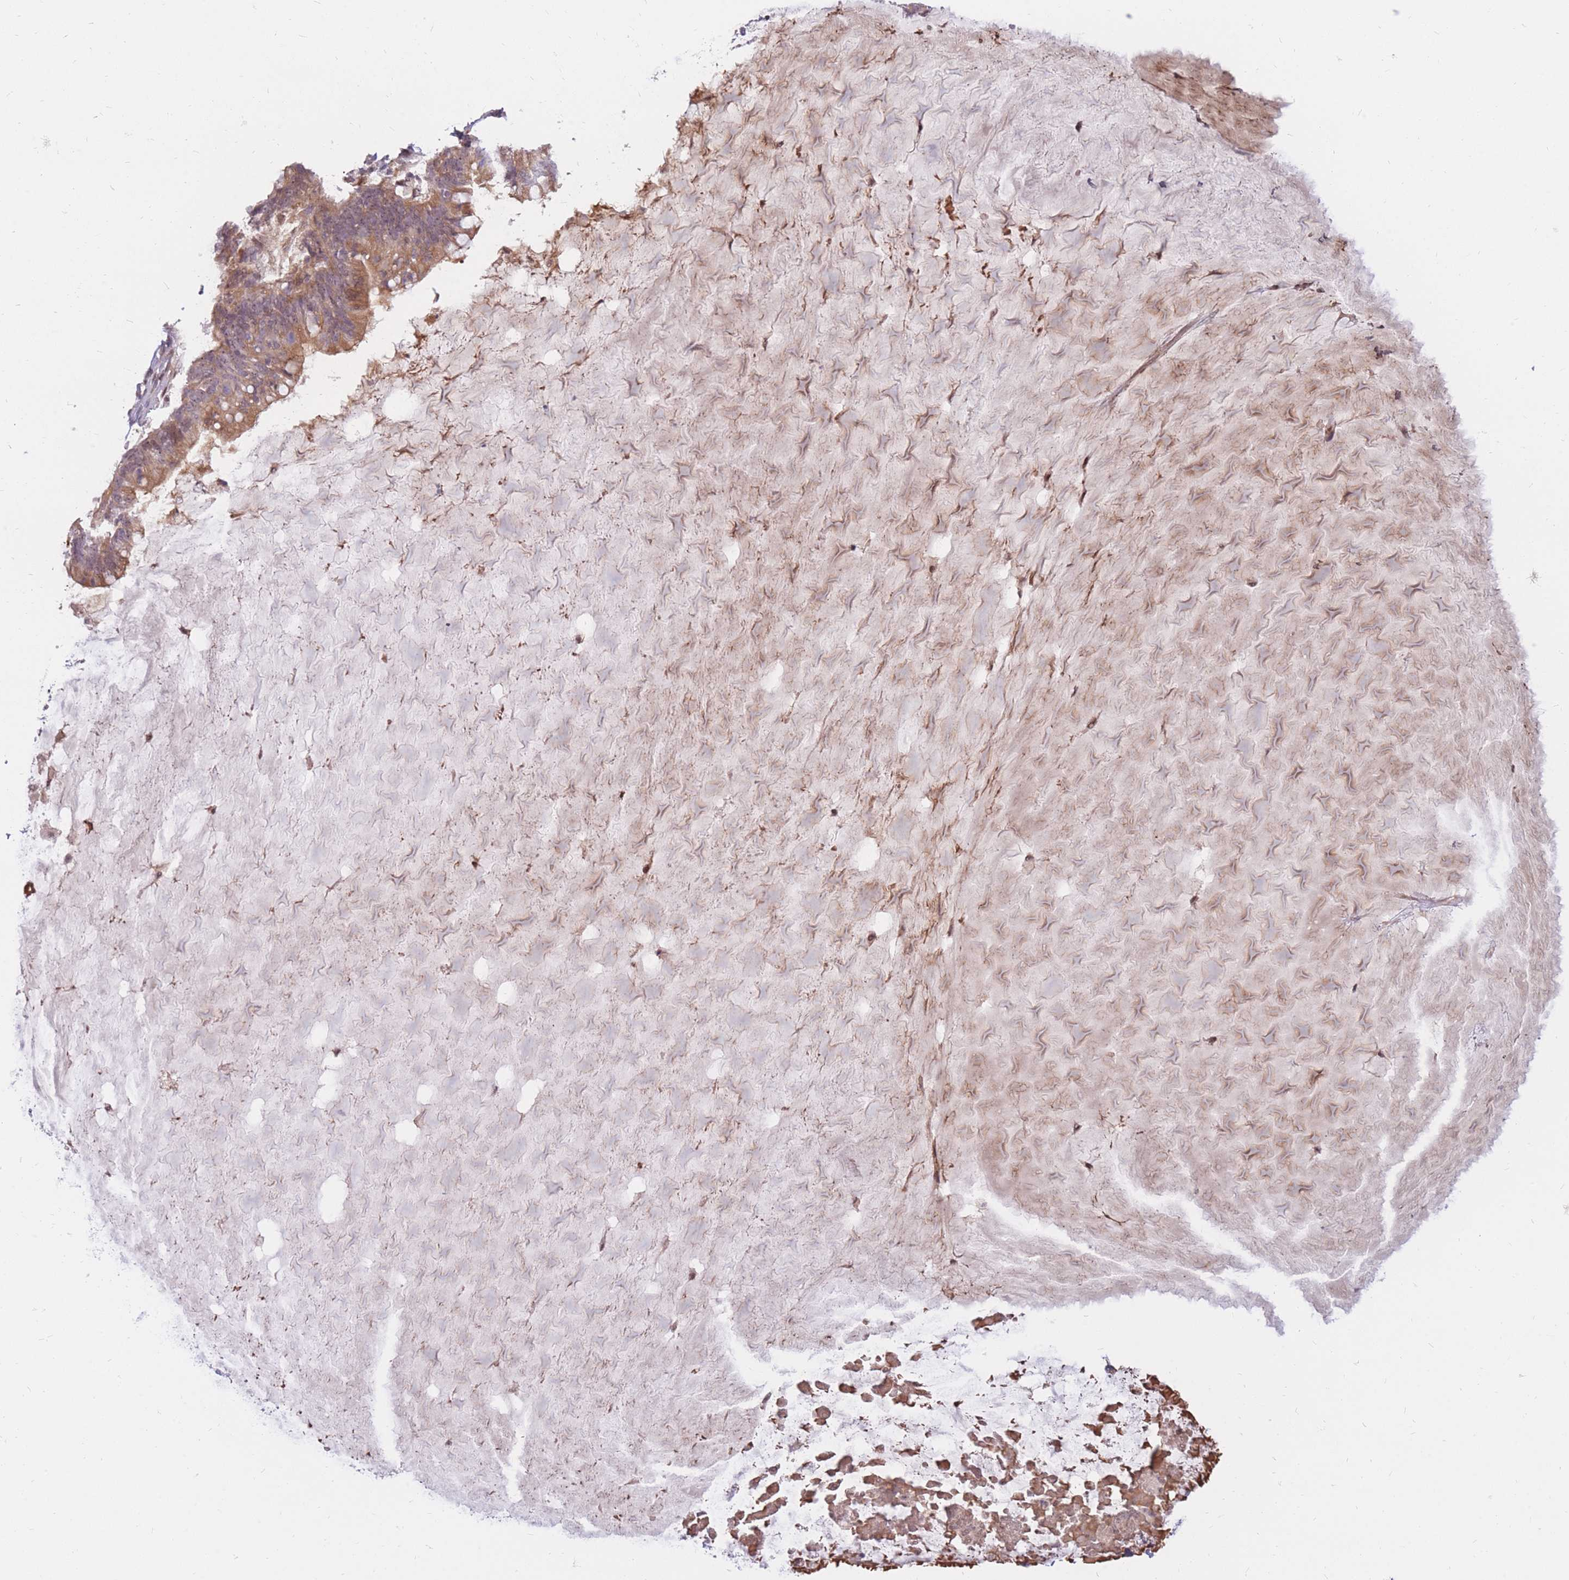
{"staining": {"intensity": "moderate", "quantity": ">75%", "location": "cytoplasmic/membranous"}, "tissue": "ovarian cancer", "cell_type": "Tumor cells", "image_type": "cancer", "snomed": [{"axis": "morphology", "description": "Cystadenocarcinoma, mucinous, NOS"}, {"axis": "topography", "description": "Ovary"}], "caption": "Mucinous cystadenocarcinoma (ovarian) stained for a protein (brown) exhibits moderate cytoplasmic/membranous positive staining in approximately >75% of tumor cells.", "gene": "ERICH6B", "patient": {"sex": "female", "age": 61}}